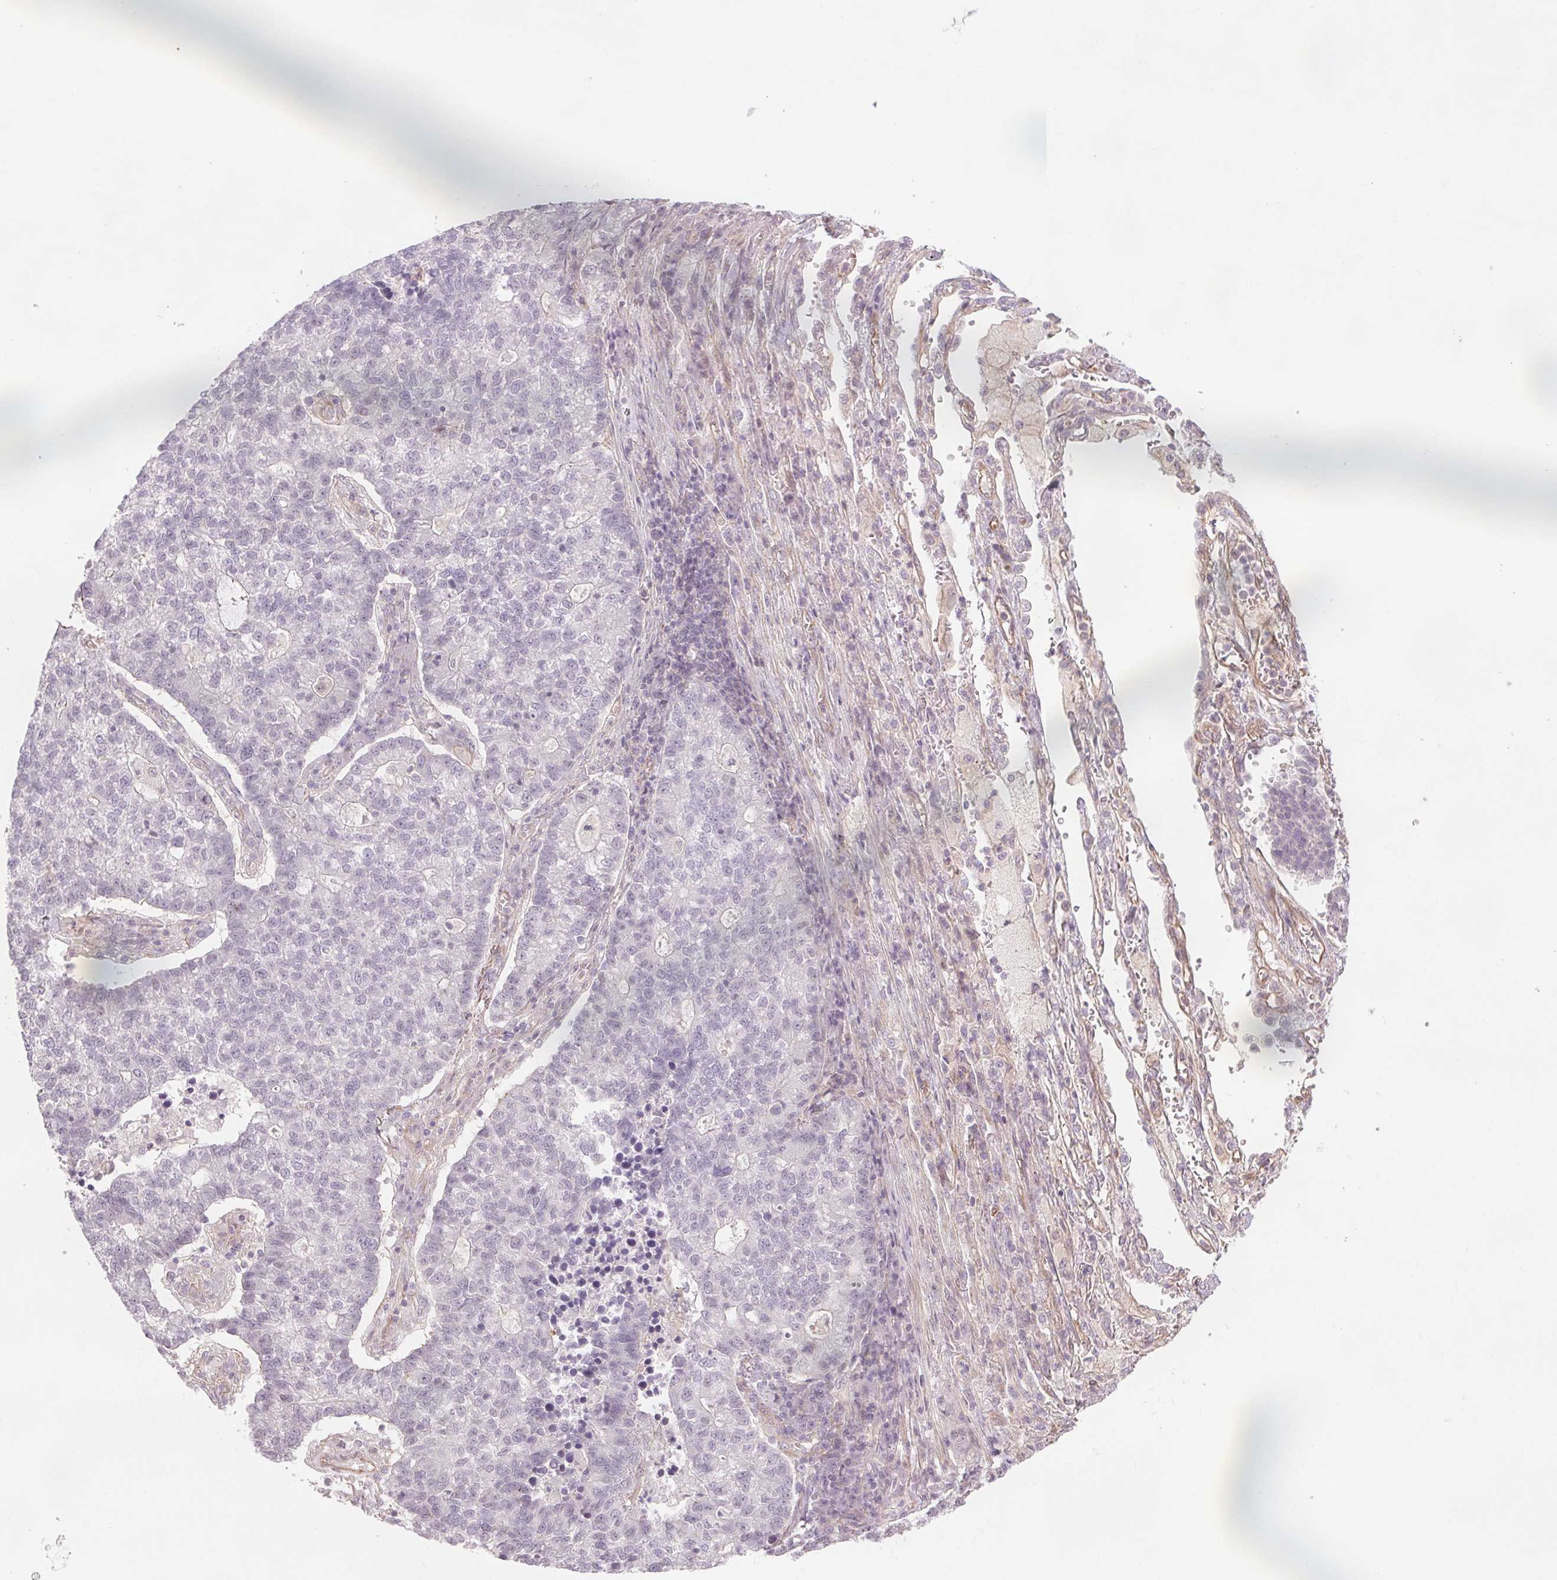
{"staining": {"intensity": "negative", "quantity": "none", "location": "none"}, "tissue": "lung cancer", "cell_type": "Tumor cells", "image_type": "cancer", "snomed": [{"axis": "morphology", "description": "Adenocarcinoma, NOS"}, {"axis": "topography", "description": "Lung"}], "caption": "Tumor cells are negative for brown protein staining in adenocarcinoma (lung).", "gene": "CCSER1", "patient": {"sex": "male", "age": 57}}